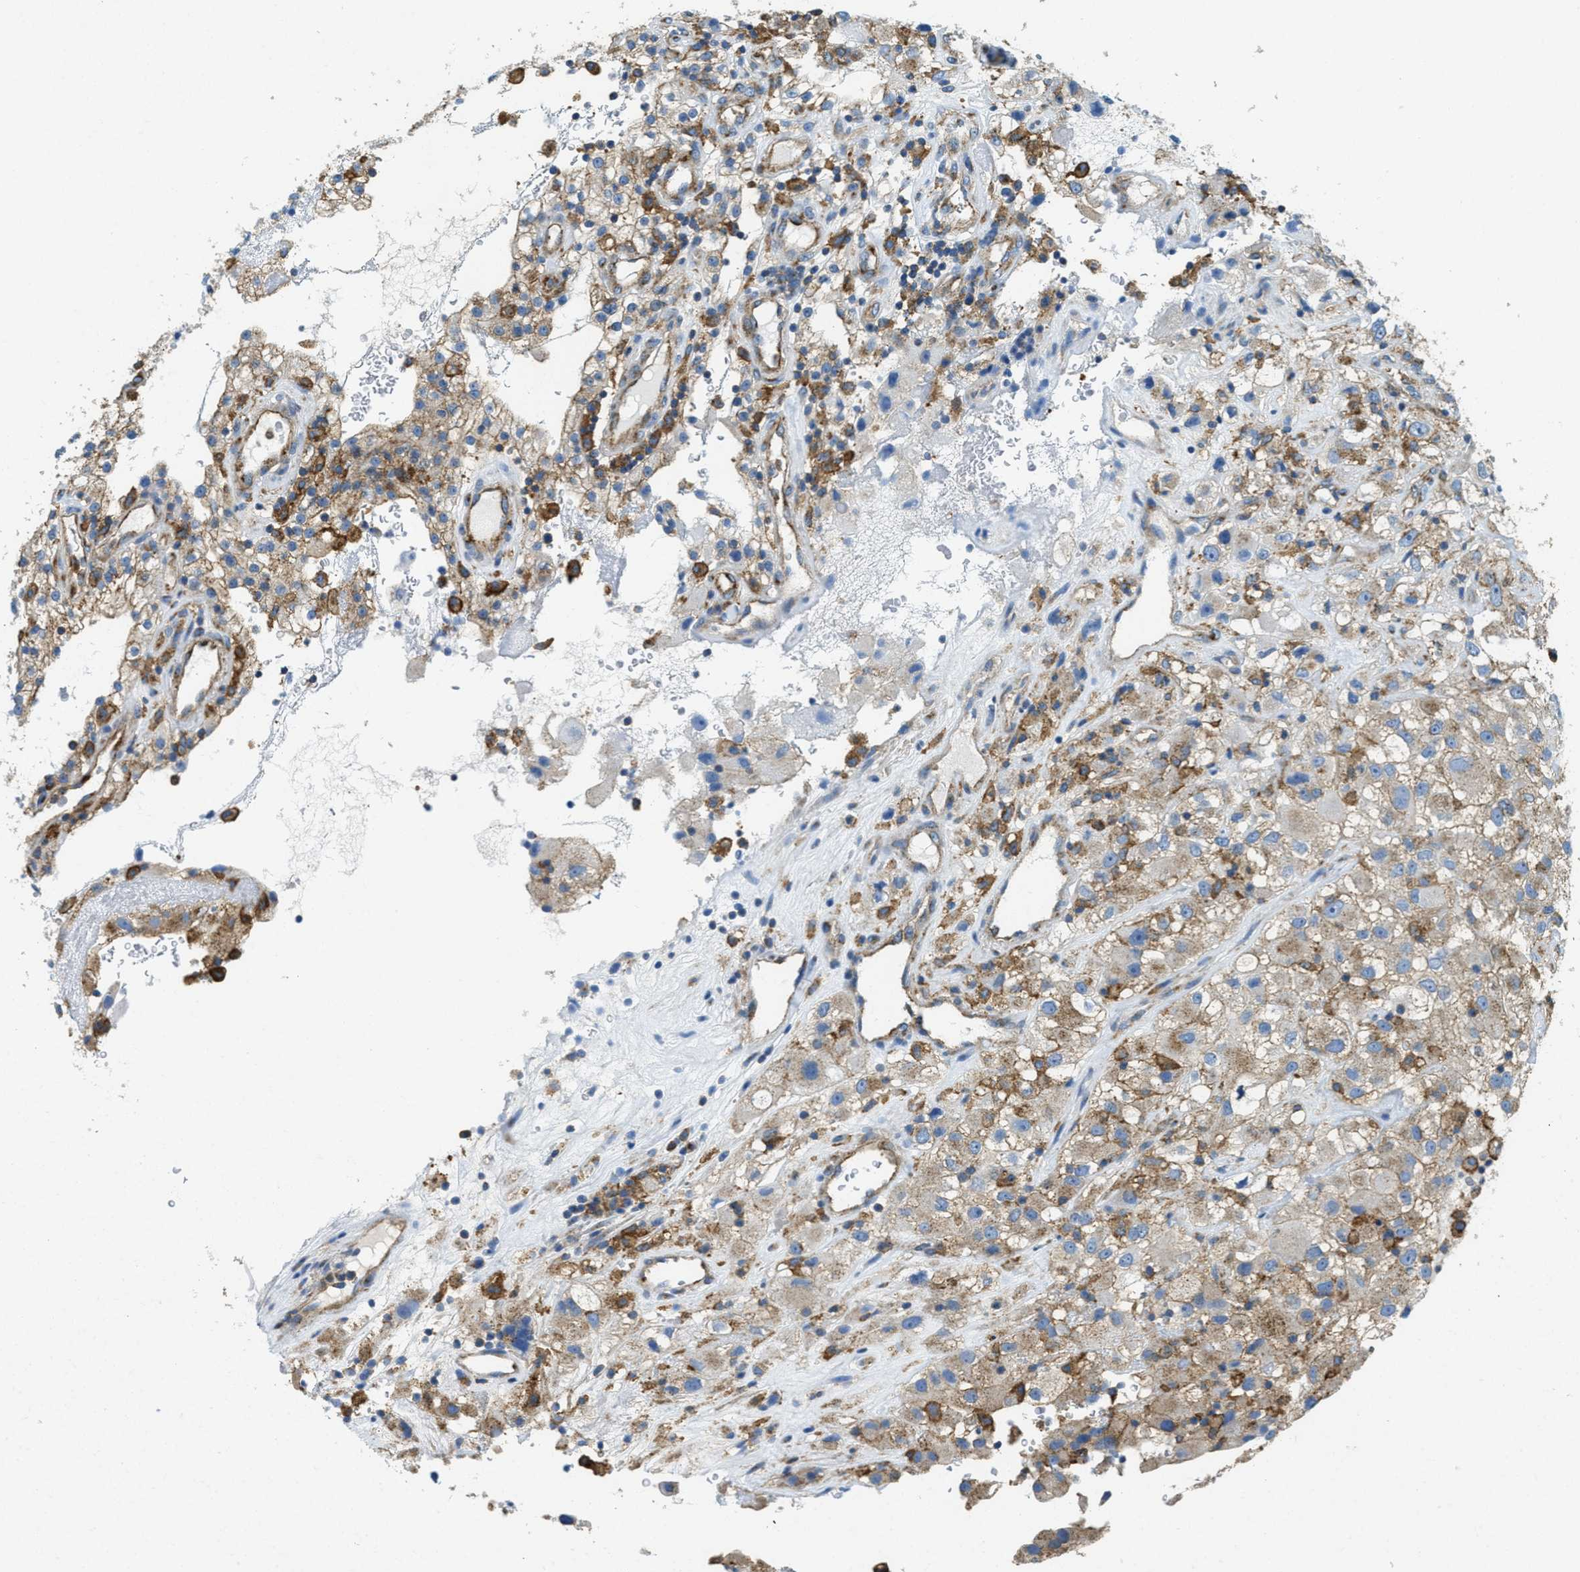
{"staining": {"intensity": "moderate", "quantity": "25%-75%", "location": "cytoplasmic/membranous"}, "tissue": "renal cancer", "cell_type": "Tumor cells", "image_type": "cancer", "snomed": [{"axis": "morphology", "description": "Adenocarcinoma, NOS"}, {"axis": "topography", "description": "Kidney"}], "caption": "Renal adenocarcinoma stained with a protein marker displays moderate staining in tumor cells.", "gene": "AP2B1", "patient": {"sex": "female", "age": 52}}